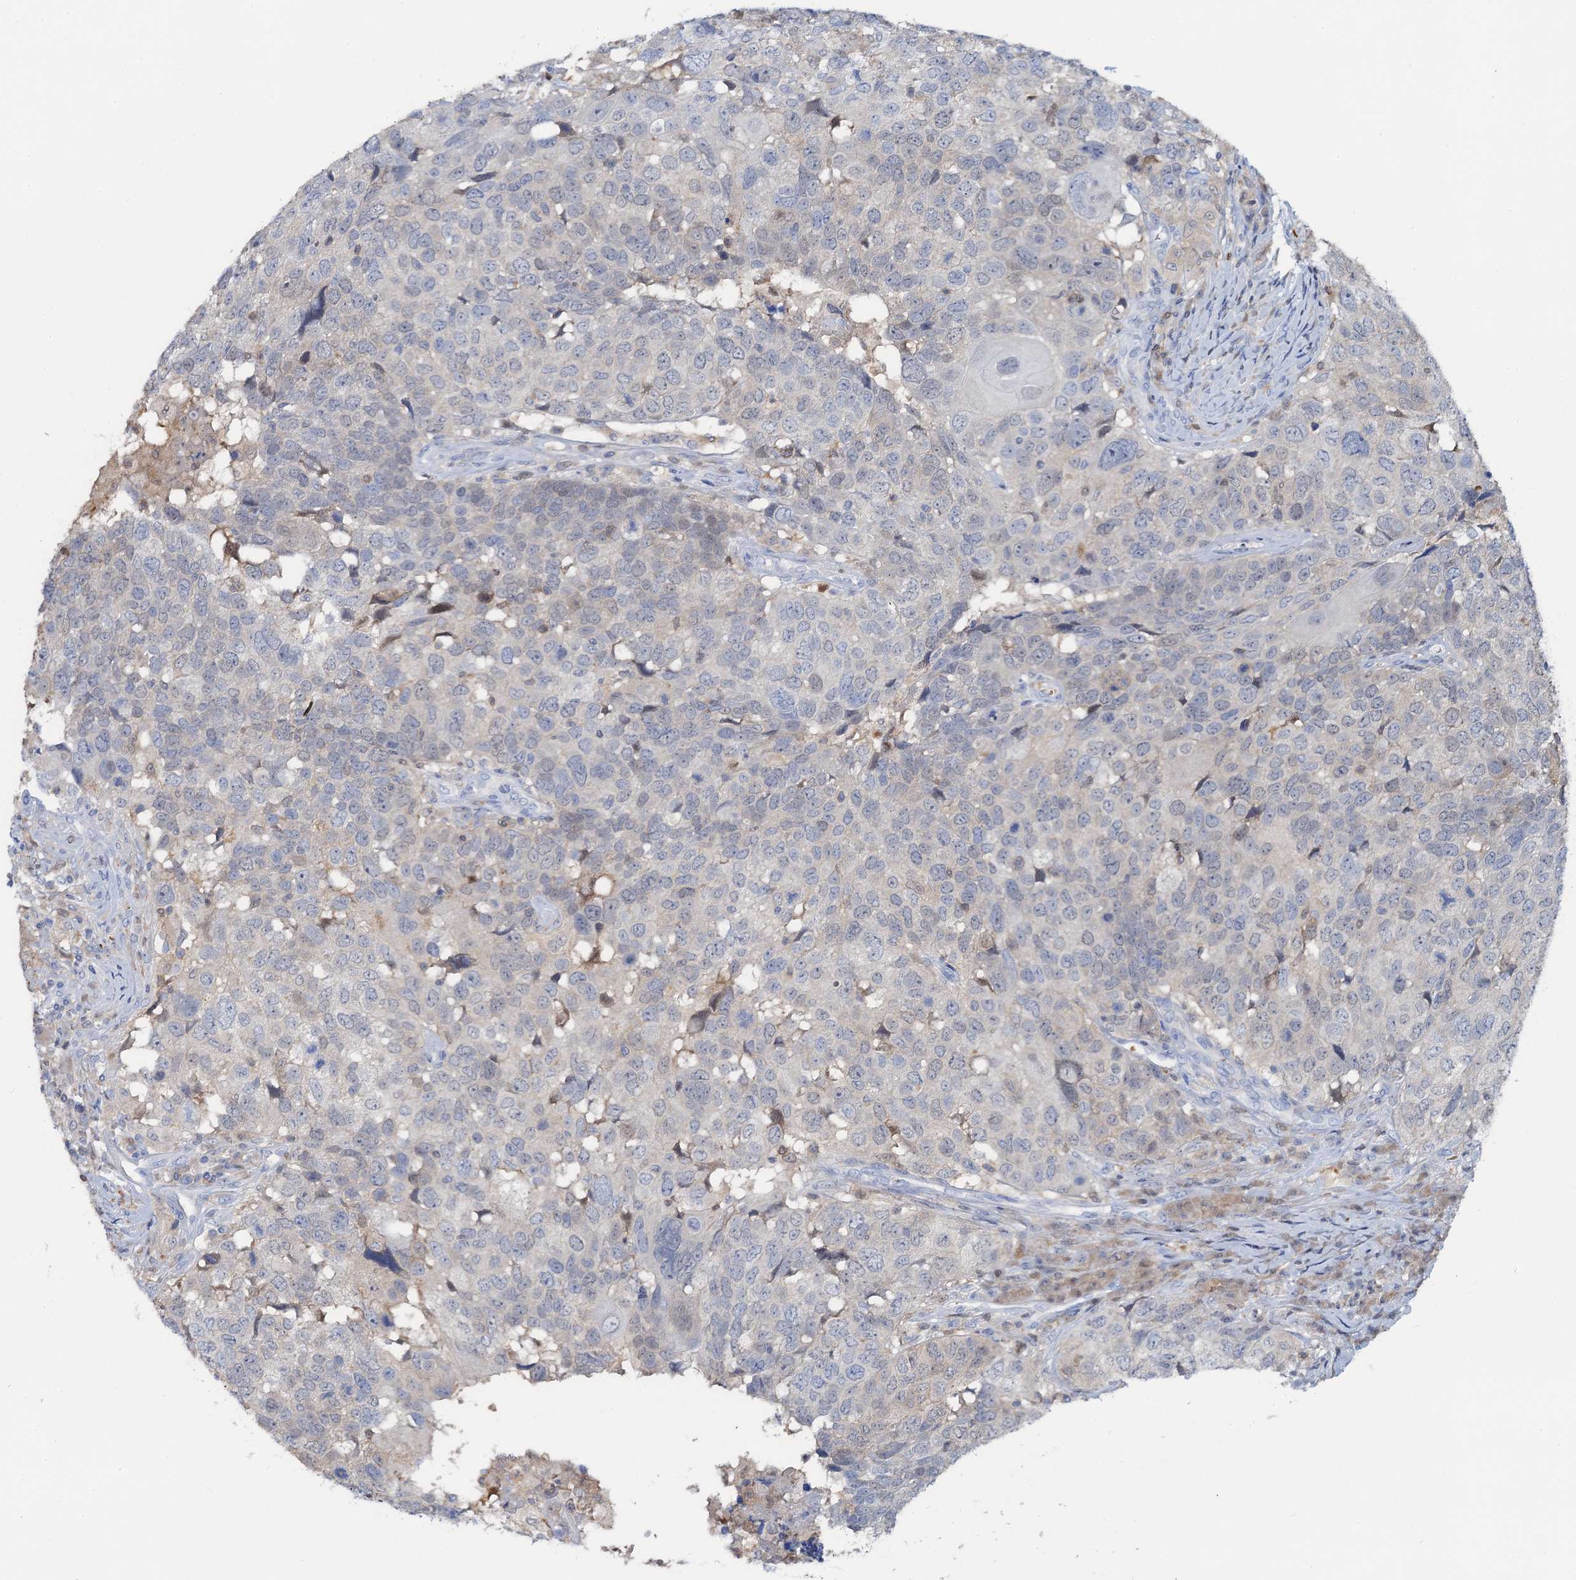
{"staining": {"intensity": "negative", "quantity": "none", "location": "none"}, "tissue": "head and neck cancer", "cell_type": "Tumor cells", "image_type": "cancer", "snomed": [{"axis": "morphology", "description": "Squamous cell carcinoma, NOS"}, {"axis": "topography", "description": "Head-Neck"}], "caption": "Immunohistochemical staining of squamous cell carcinoma (head and neck) reveals no significant positivity in tumor cells. (DAB (3,3'-diaminobenzidine) IHC with hematoxylin counter stain).", "gene": "FAH", "patient": {"sex": "male", "age": 66}}